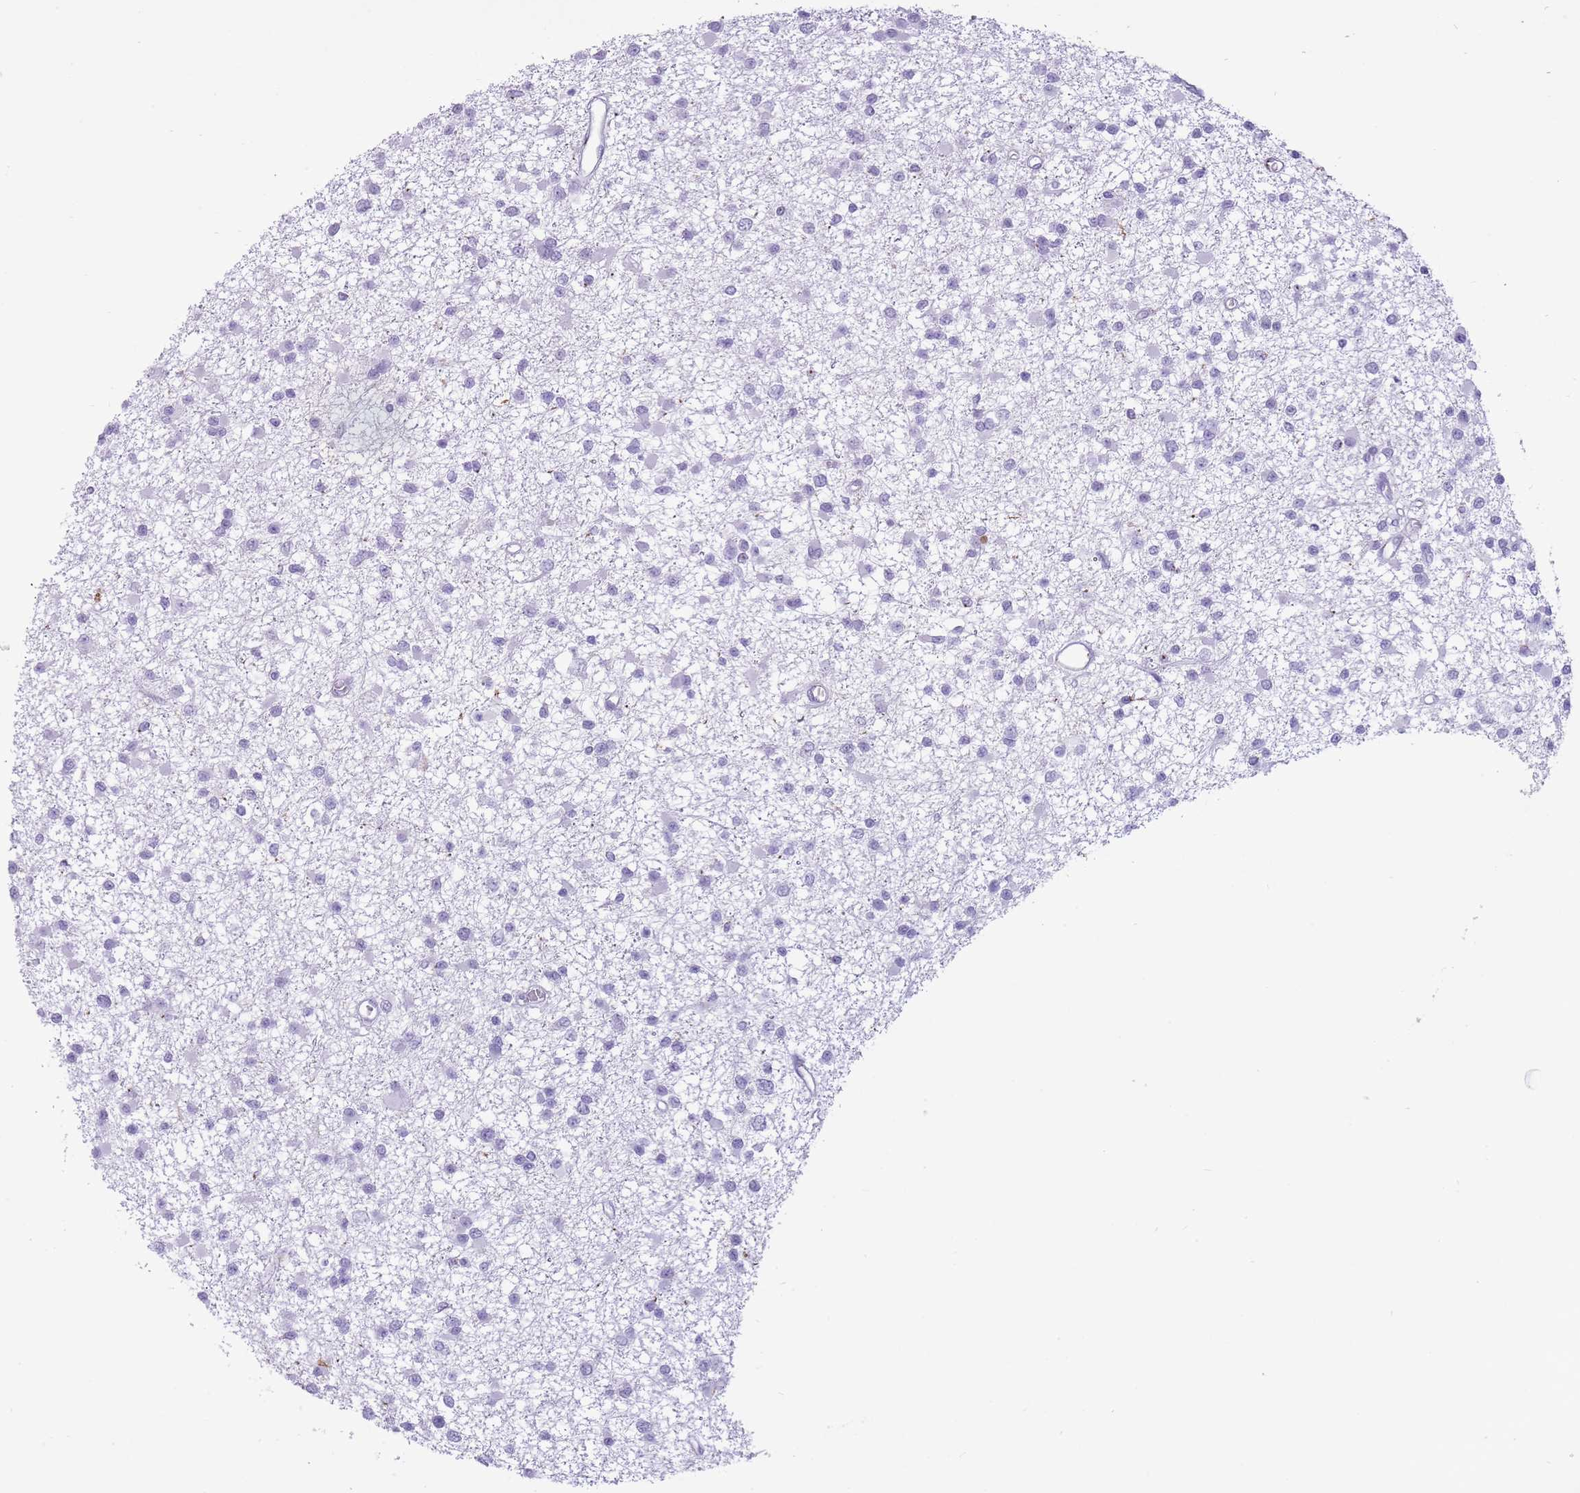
{"staining": {"intensity": "negative", "quantity": "none", "location": "none"}, "tissue": "glioma", "cell_type": "Tumor cells", "image_type": "cancer", "snomed": [{"axis": "morphology", "description": "Glioma, malignant, Low grade"}, {"axis": "topography", "description": "Brain"}], "caption": "Malignant glioma (low-grade) stained for a protein using IHC exhibits no expression tumor cells.", "gene": "B4GALT2", "patient": {"sex": "female", "age": 22}}